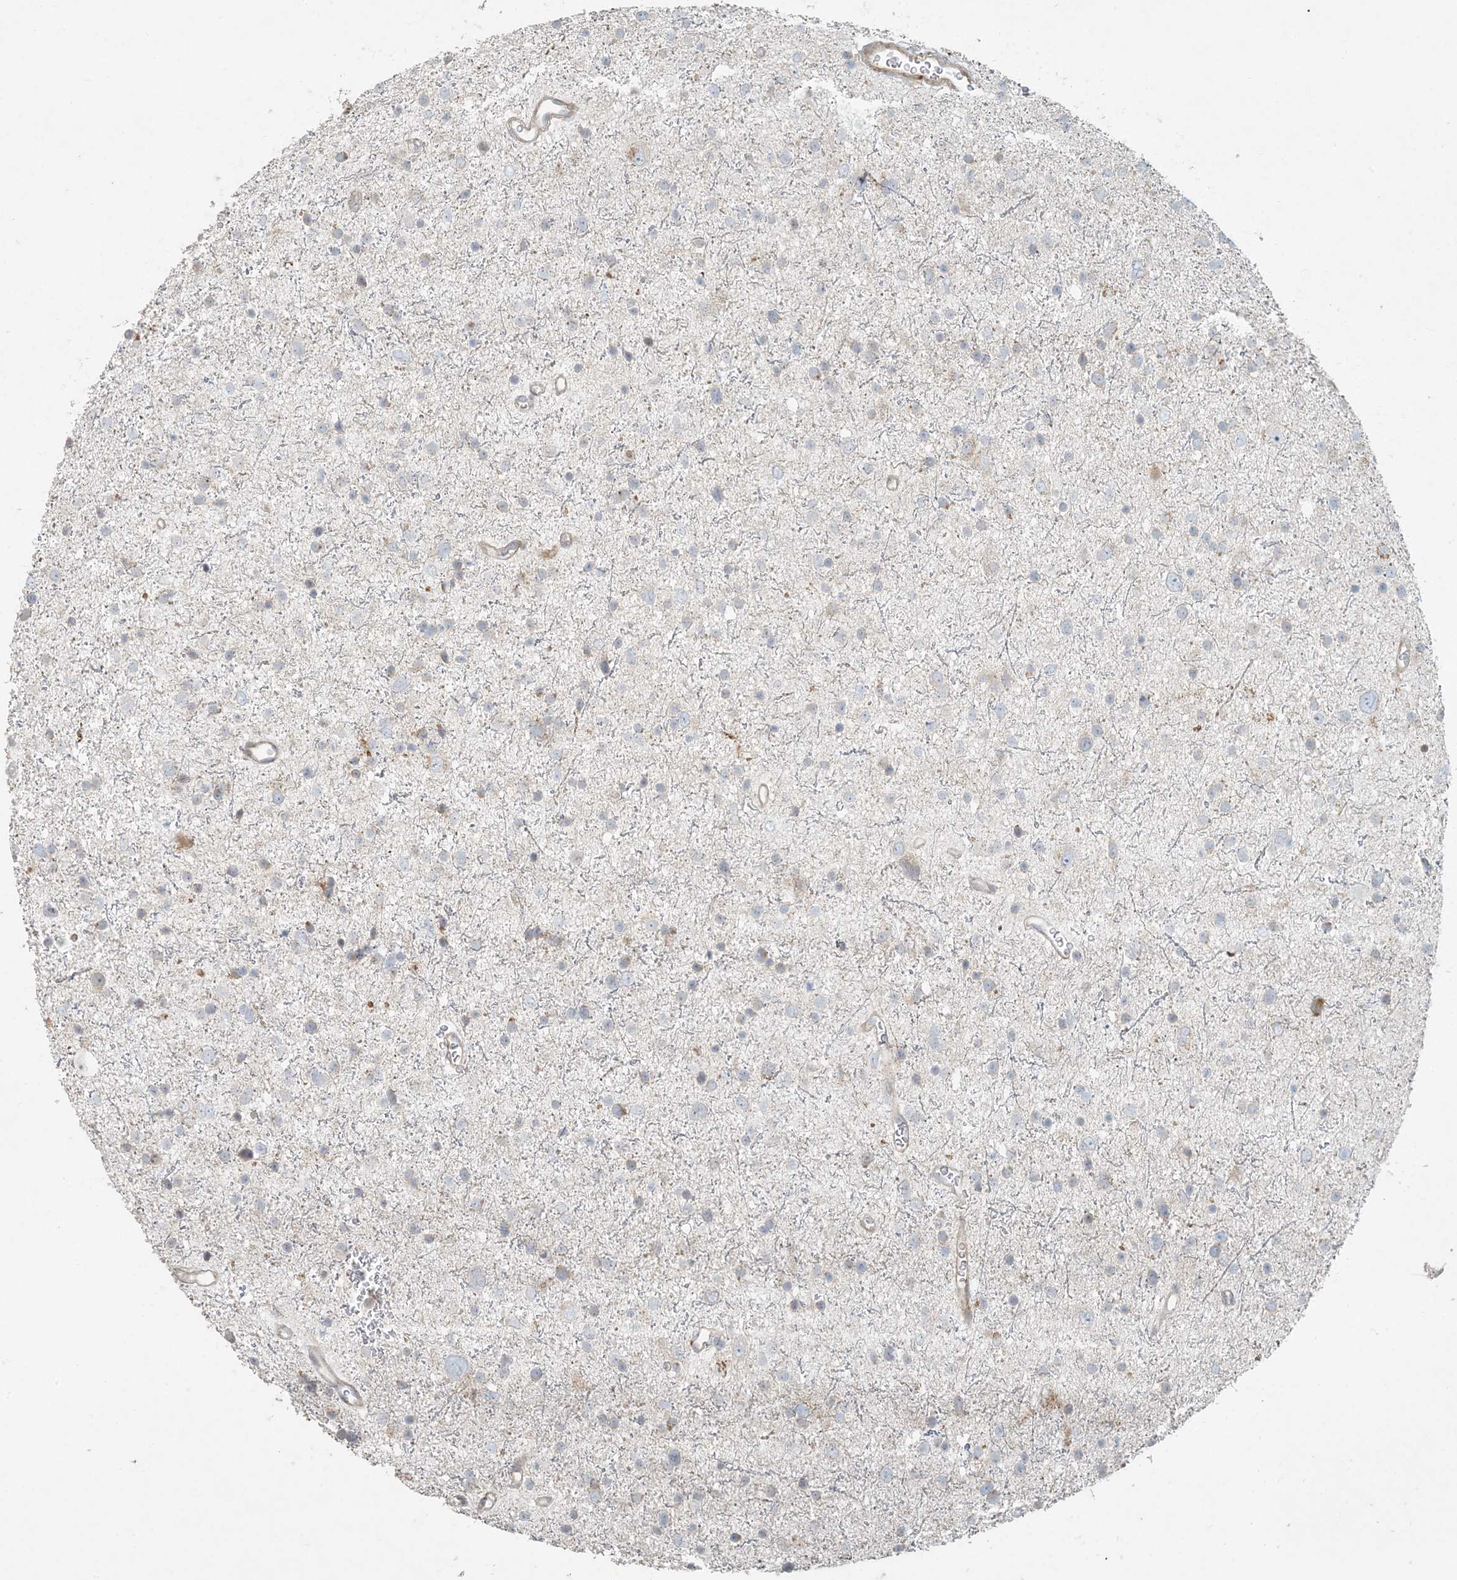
{"staining": {"intensity": "negative", "quantity": "none", "location": "none"}, "tissue": "glioma", "cell_type": "Tumor cells", "image_type": "cancer", "snomed": [{"axis": "morphology", "description": "Glioma, malignant, Low grade"}, {"axis": "topography", "description": "Brain"}], "caption": "Immunohistochemistry photomicrograph of neoplastic tissue: human malignant glioma (low-grade) stained with DAB demonstrates no significant protein expression in tumor cells. (Brightfield microscopy of DAB (3,3'-diaminobenzidine) immunohistochemistry at high magnification).", "gene": "BCORL1", "patient": {"sex": "female", "age": 37}}